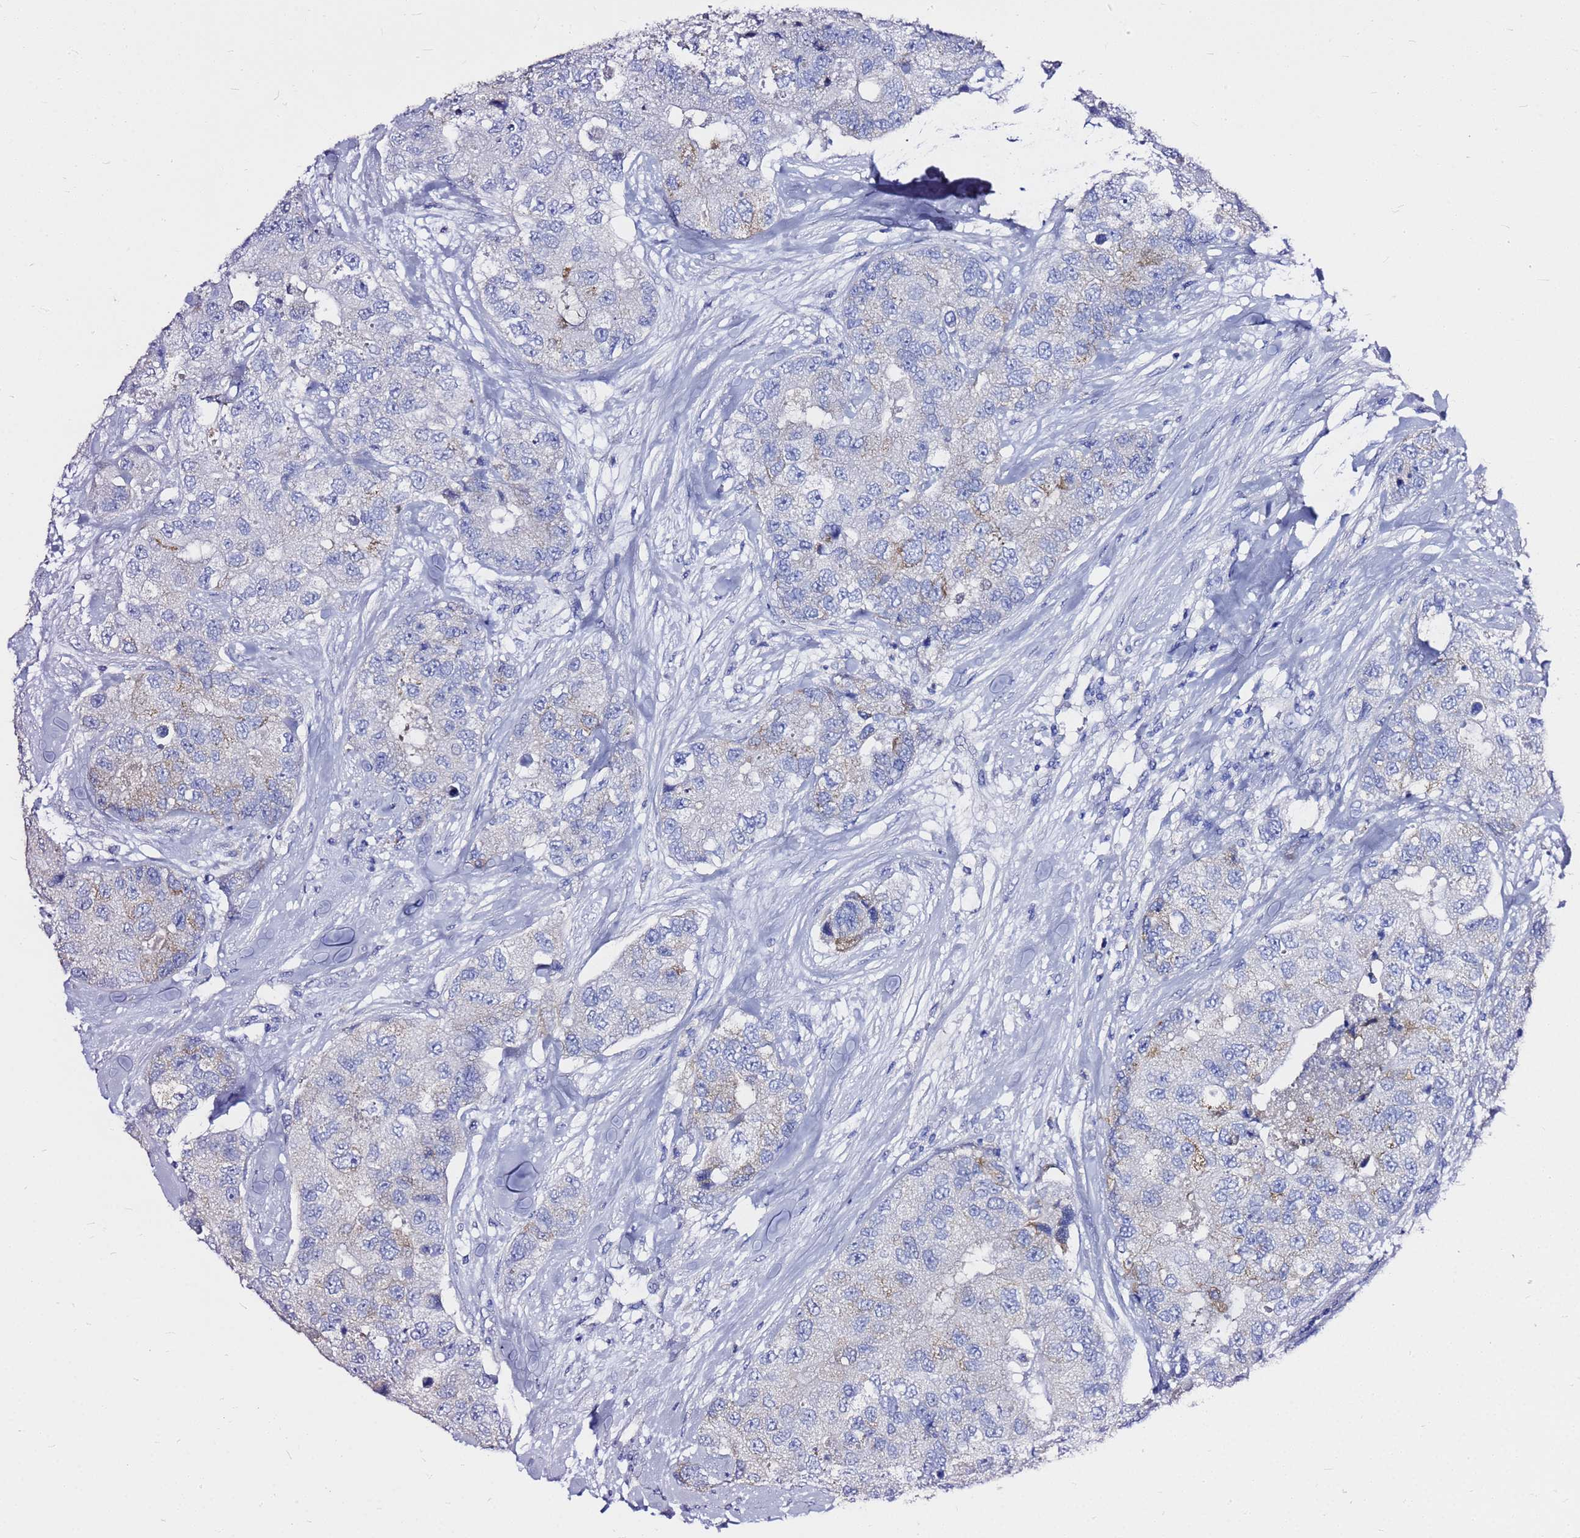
{"staining": {"intensity": "moderate", "quantity": "<25%", "location": "cytoplasmic/membranous"}, "tissue": "breast cancer", "cell_type": "Tumor cells", "image_type": "cancer", "snomed": [{"axis": "morphology", "description": "Duct carcinoma"}, {"axis": "topography", "description": "Breast"}], "caption": "Immunohistochemistry (DAB) staining of breast cancer shows moderate cytoplasmic/membranous protein expression in about <25% of tumor cells. (brown staining indicates protein expression, while blue staining denotes nuclei).", "gene": "OR52E2", "patient": {"sex": "female", "age": 62}}